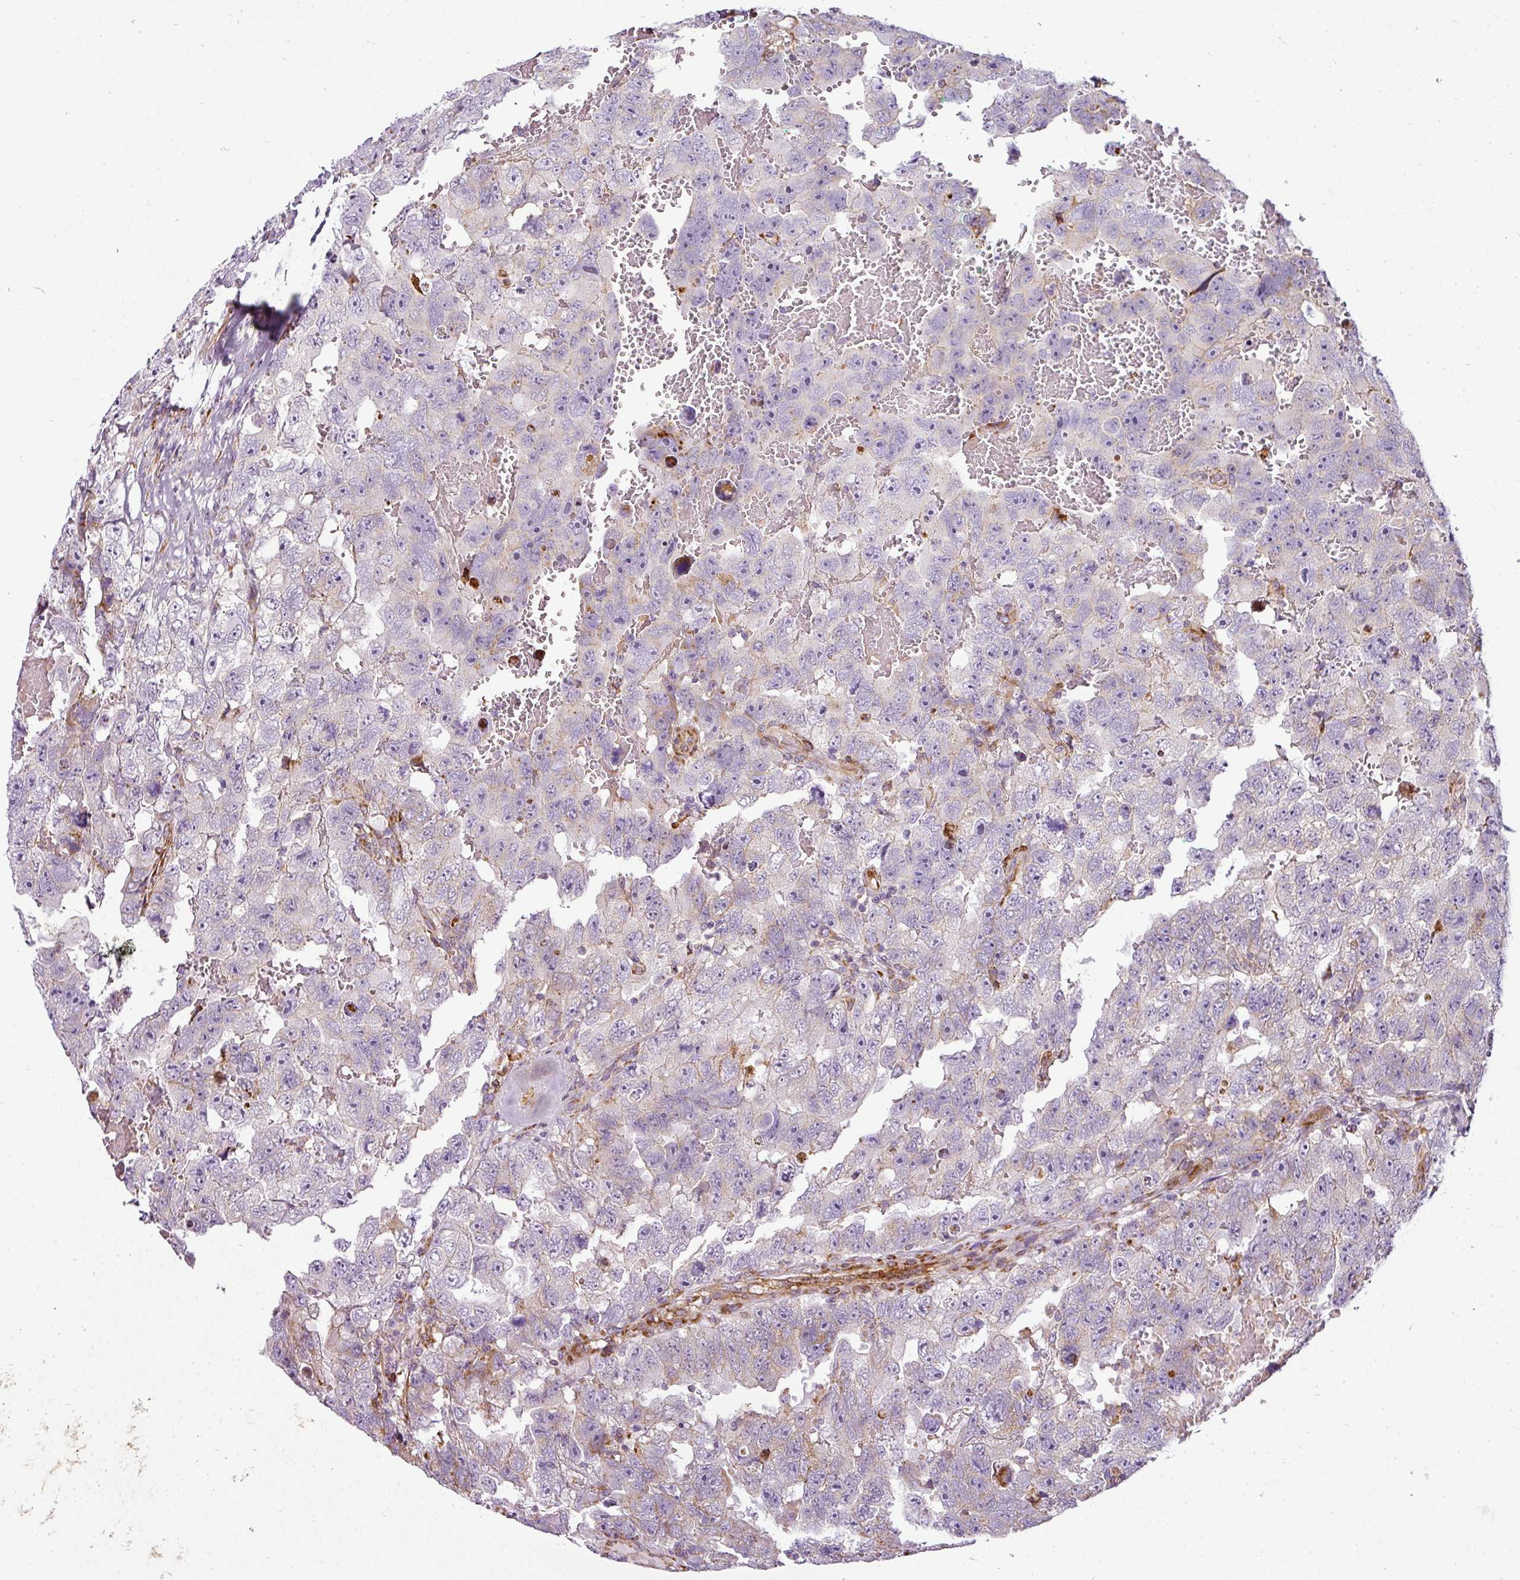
{"staining": {"intensity": "negative", "quantity": "none", "location": "none"}, "tissue": "testis cancer", "cell_type": "Tumor cells", "image_type": "cancer", "snomed": [{"axis": "morphology", "description": "Carcinoma, Embryonal, NOS"}, {"axis": "topography", "description": "Testis"}], "caption": "A histopathology image of embryonal carcinoma (testis) stained for a protein demonstrates no brown staining in tumor cells.", "gene": "ANKRD18A", "patient": {"sex": "male", "age": 45}}